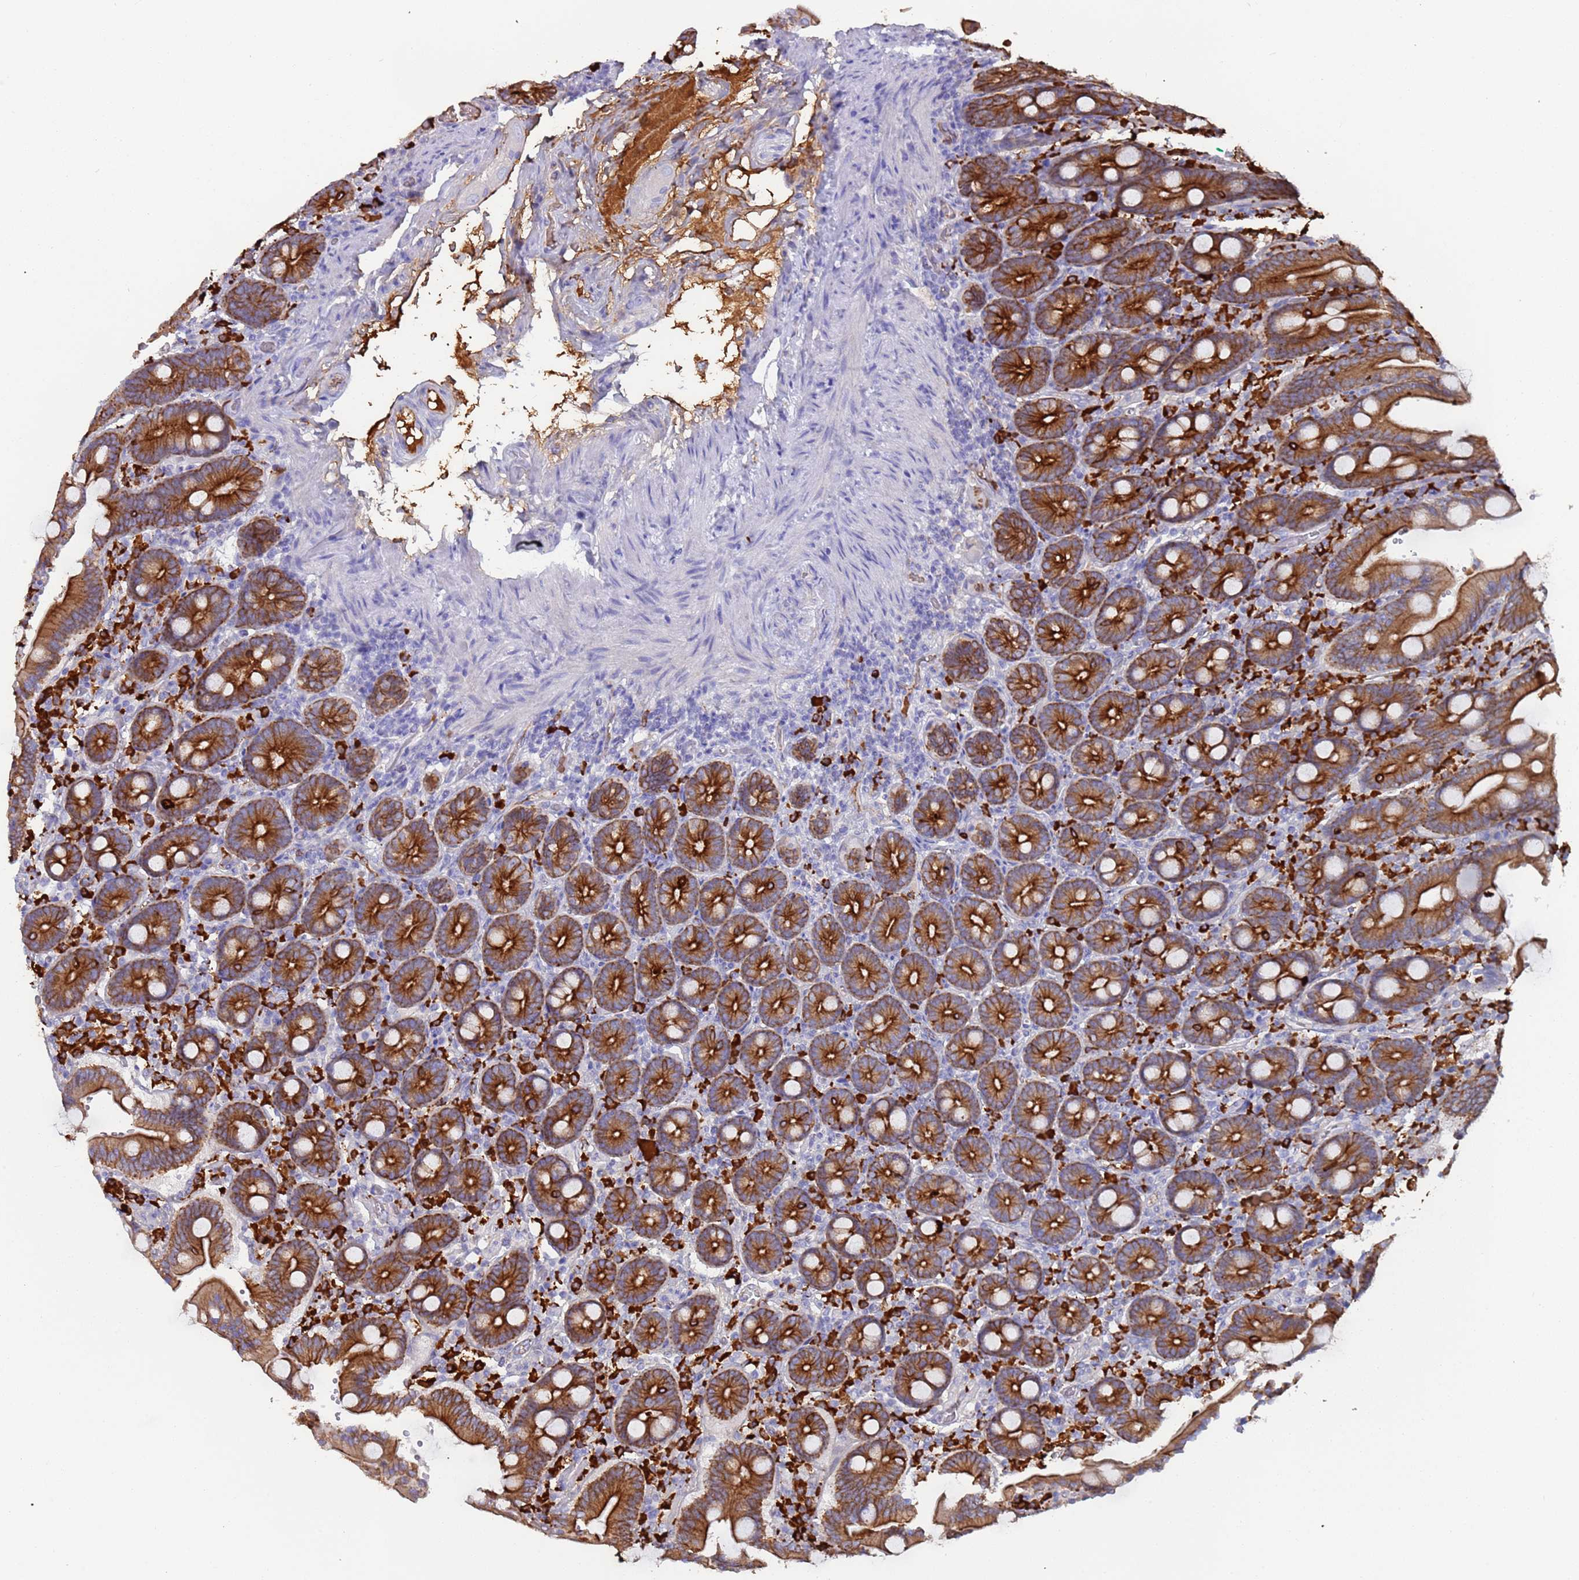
{"staining": {"intensity": "strong", "quantity": ">75%", "location": "cytoplasmic/membranous"}, "tissue": "duodenum", "cell_type": "Glandular cells", "image_type": "normal", "snomed": [{"axis": "morphology", "description": "Normal tissue, NOS"}, {"axis": "topography", "description": "Duodenum"}], "caption": "About >75% of glandular cells in unremarkable human duodenum exhibit strong cytoplasmic/membranous protein positivity as visualized by brown immunohistochemical staining.", "gene": "CYSLTR2", "patient": {"sex": "female", "age": 62}}